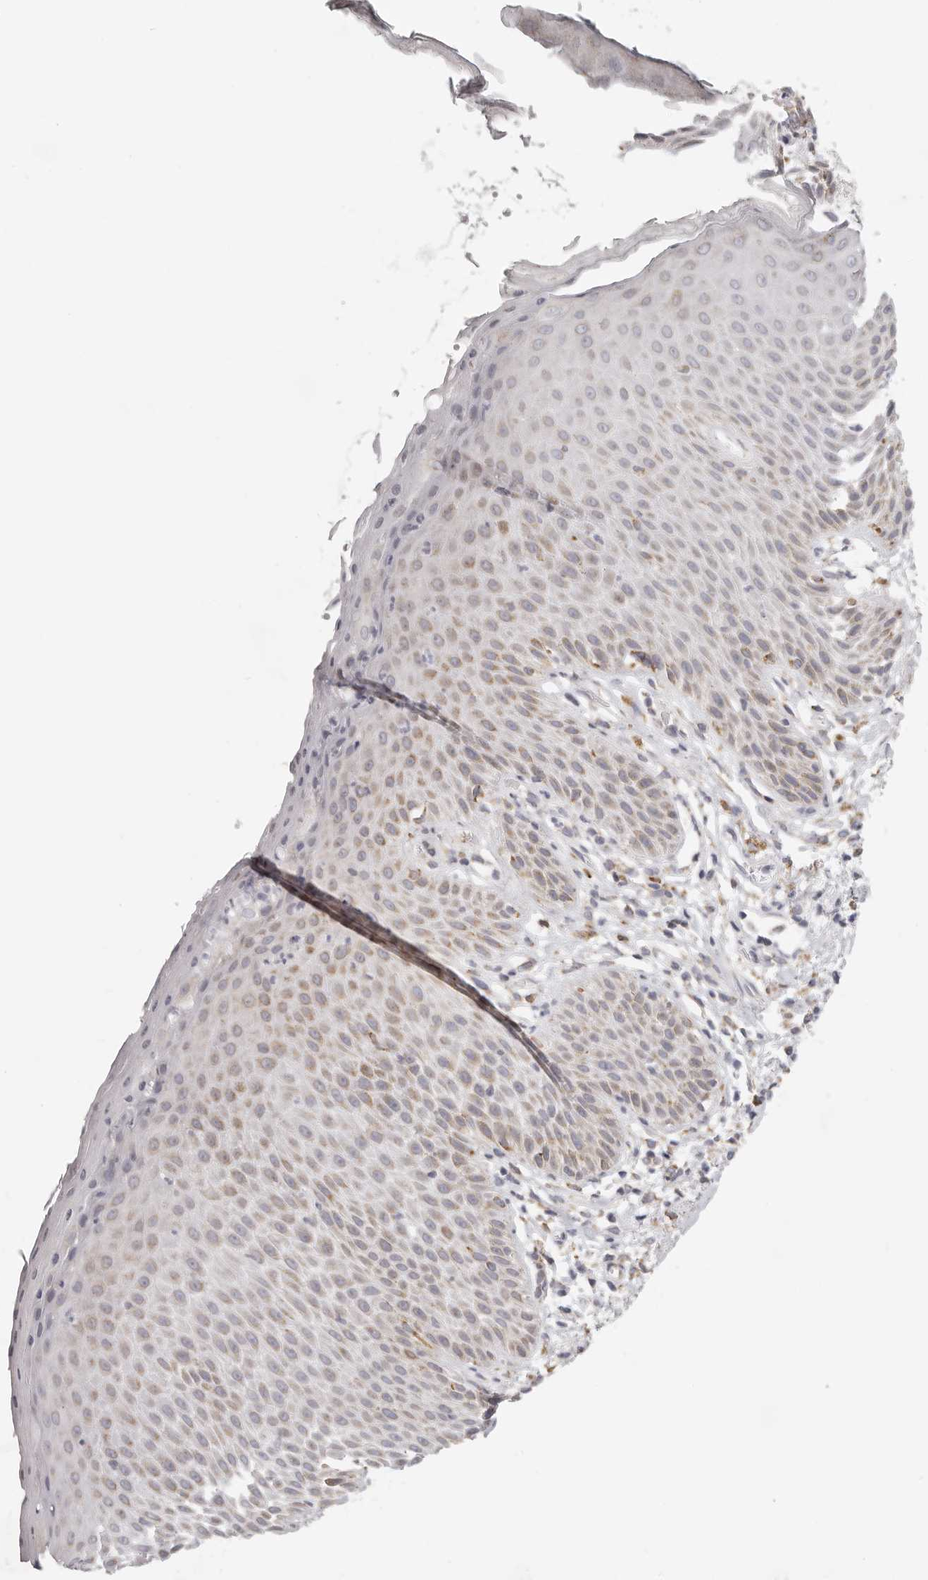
{"staining": {"intensity": "weak", "quantity": "25%-75%", "location": "cytoplasmic/membranous"}, "tissue": "skin", "cell_type": "Epidermal cells", "image_type": "normal", "snomed": [{"axis": "morphology", "description": "Normal tissue, NOS"}, {"axis": "topography", "description": "Anal"}], "caption": "An immunohistochemistry (IHC) micrograph of unremarkable tissue is shown. Protein staining in brown shows weak cytoplasmic/membranous positivity in skin within epidermal cells.", "gene": "IL32", "patient": {"sex": "male", "age": 74}}